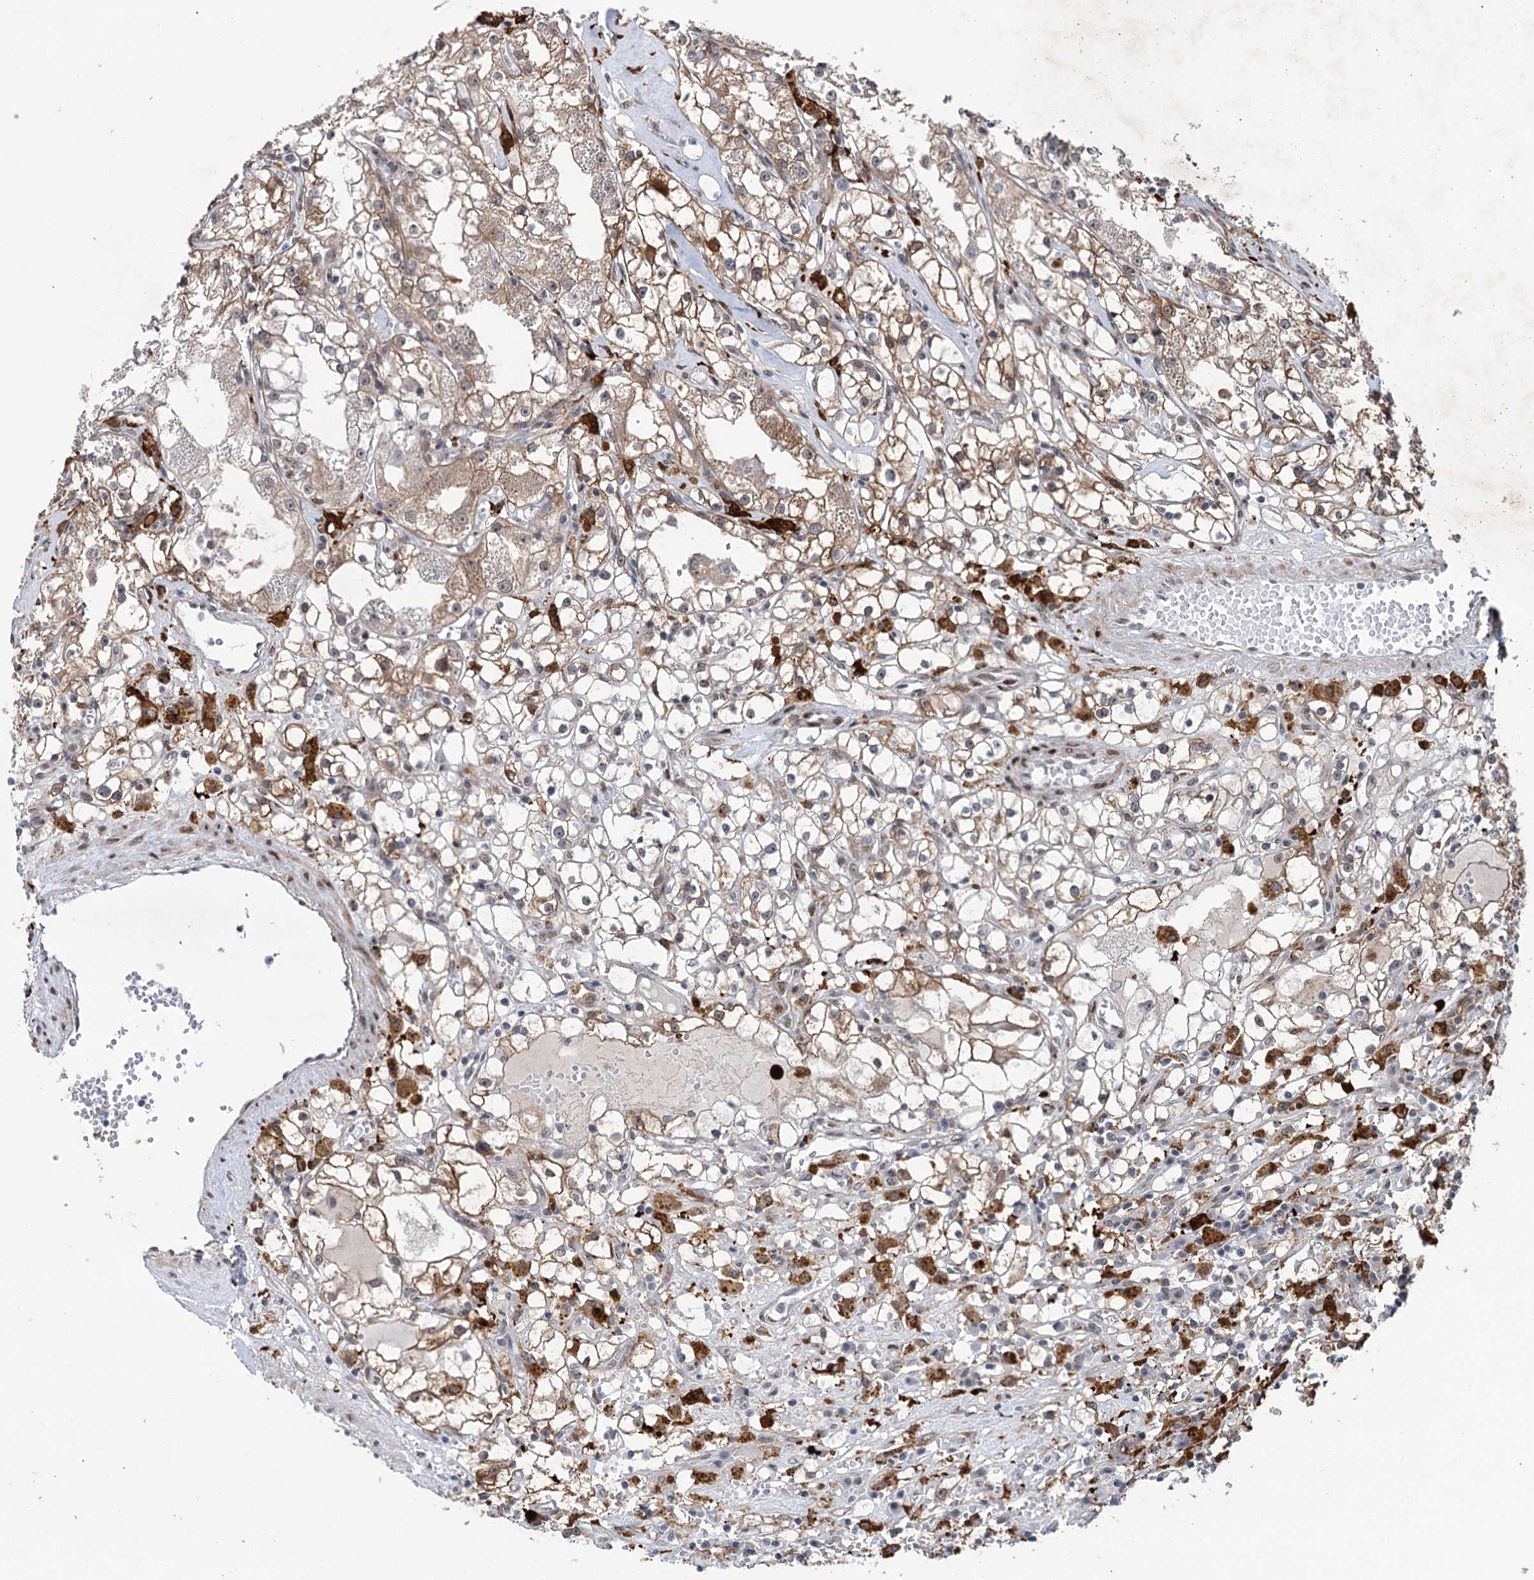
{"staining": {"intensity": "moderate", "quantity": "25%-75%", "location": "cytoplasmic/membranous"}, "tissue": "renal cancer", "cell_type": "Tumor cells", "image_type": "cancer", "snomed": [{"axis": "morphology", "description": "Adenocarcinoma, NOS"}, {"axis": "topography", "description": "Kidney"}], "caption": "Brown immunohistochemical staining in renal adenocarcinoma exhibits moderate cytoplasmic/membranous staining in approximately 25%-75% of tumor cells.", "gene": "FAM53A", "patient": {"sex": "male", "age": 56}}